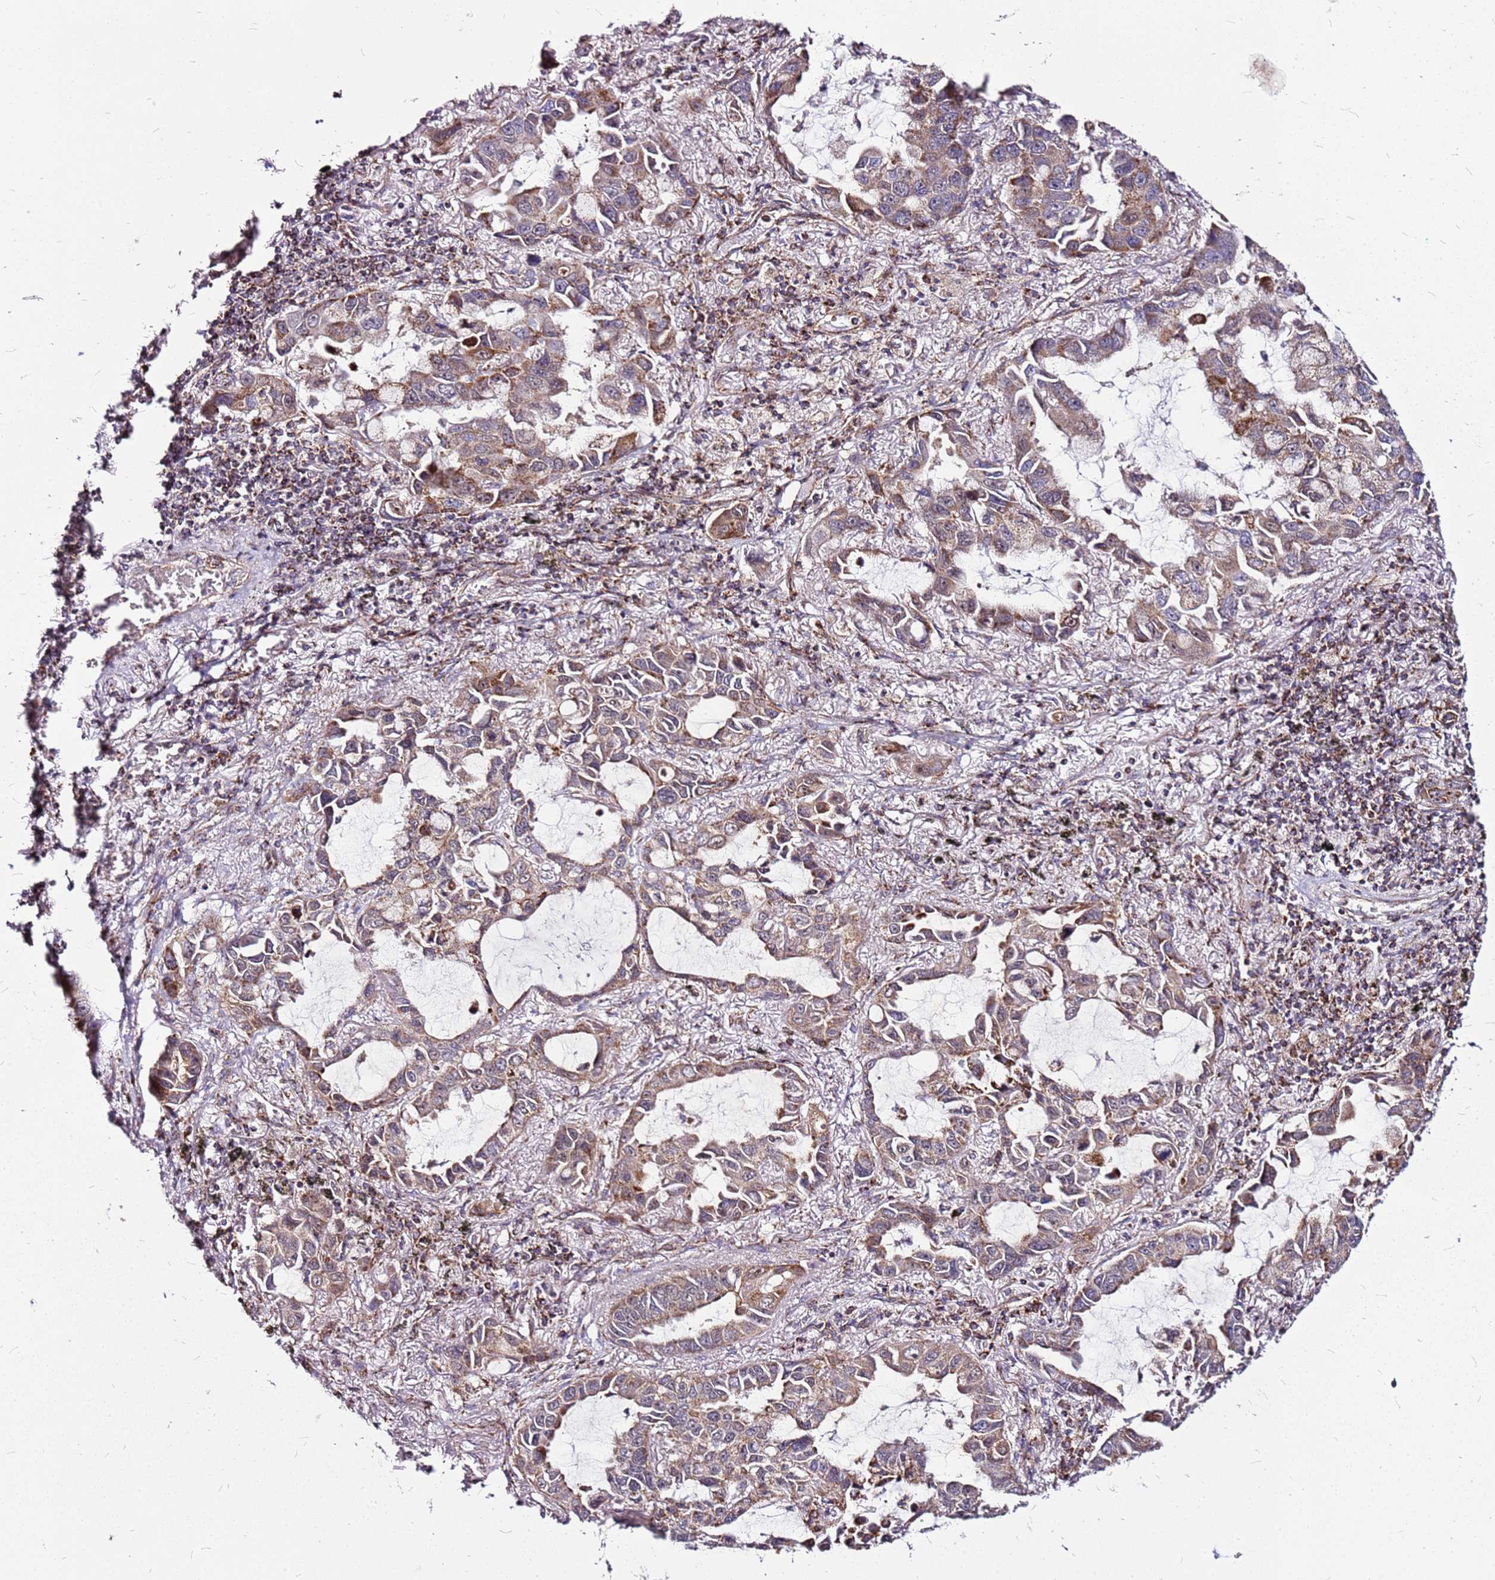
{"staining": {"intensity": "moderate", "quantity": "25%-75%", "location": "cytoplasmic/membranous"}, "tissue": "lung cancer", "cell_type": "Tumor cells", "image_type": "cancer", "snomed": [{"axis": "morphology", "description": "Adenocarcinoma, NOS"}, {"axis": "topography", "description": "Lung"}], "caption": "Human adenocarcinoma (lung) stained with a protein marker reveals moderate staining in tumor cells.", "gene": "OR51T1", "patient": {"sex": "male", "age": 64}}